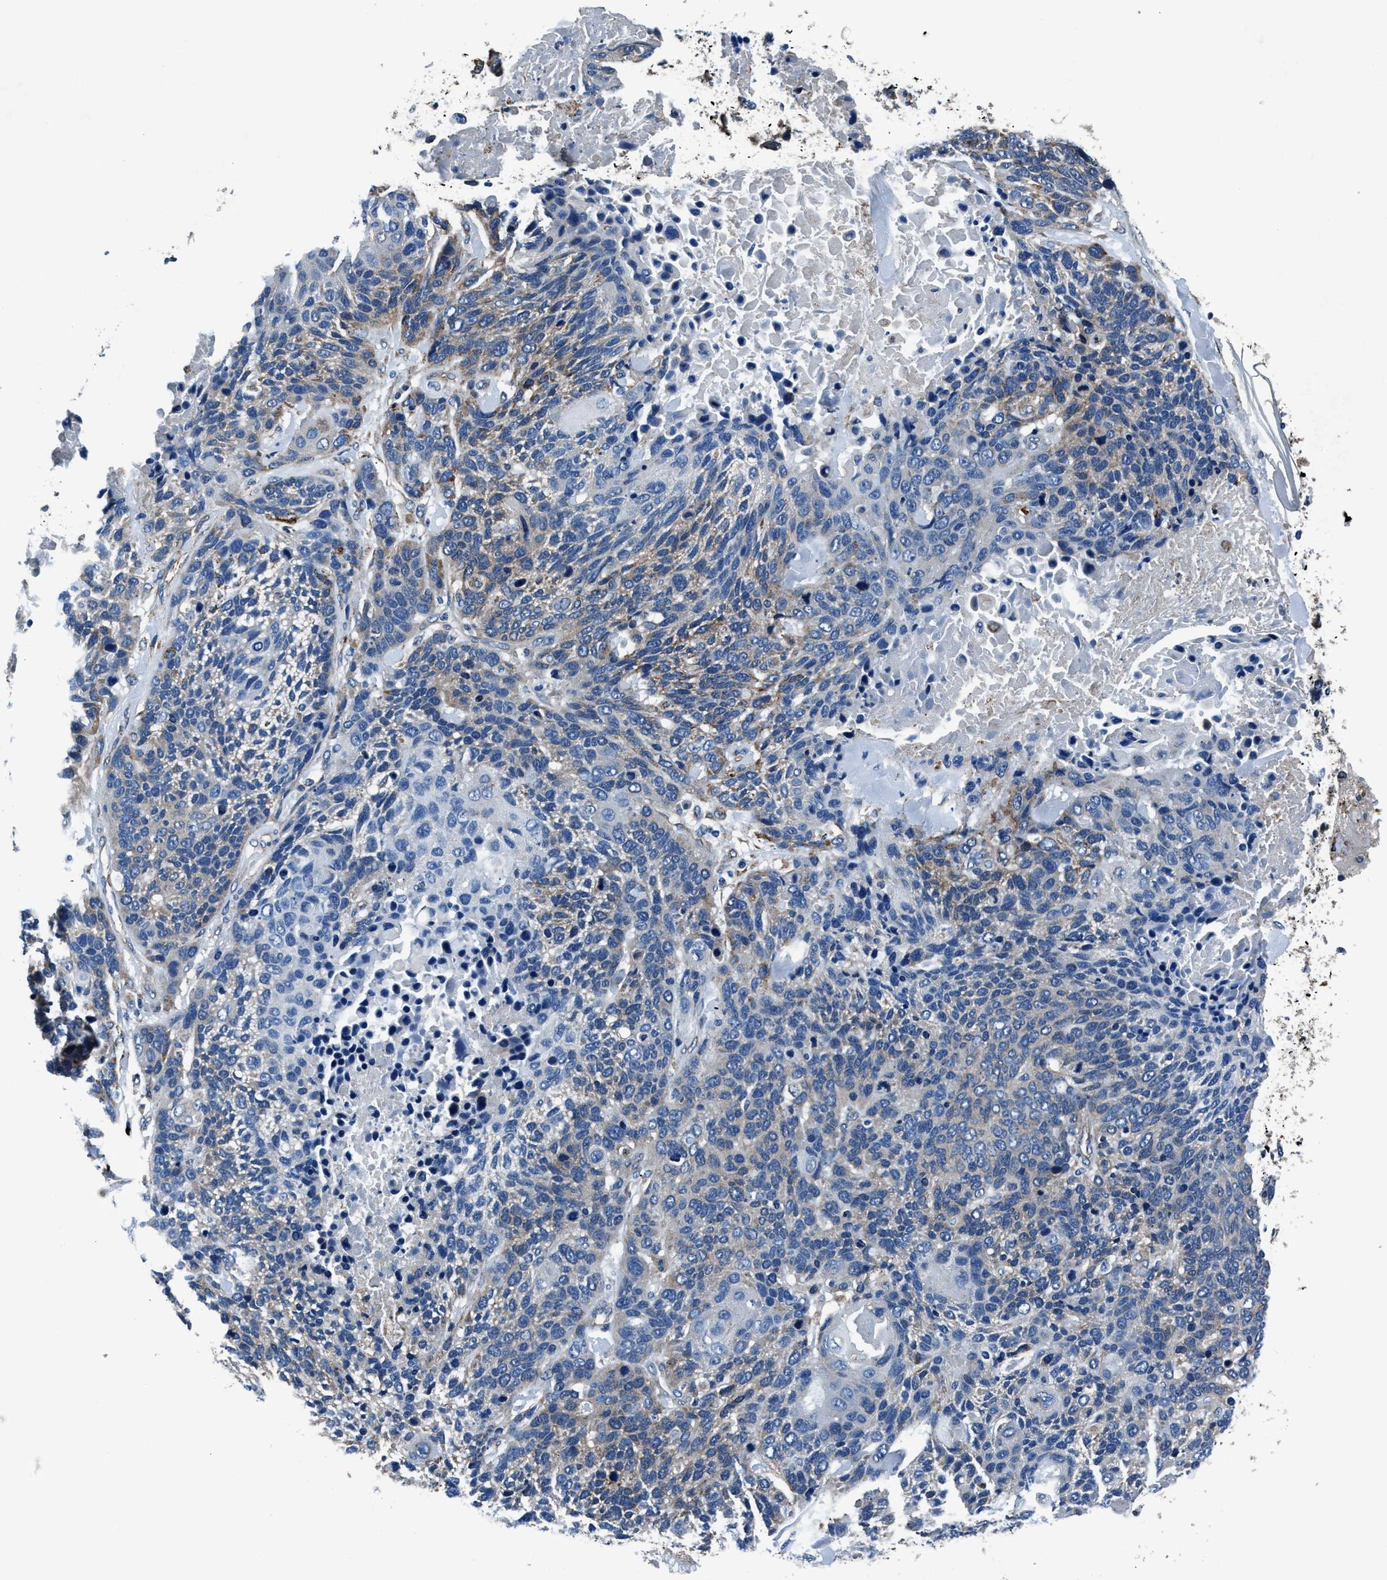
{"staining": {"intensity": "weak", "quantity": "<25%", "location": "cytoplasmic/membranous"}, "tissue": "lung cancer", "cell_type": "Tumor cells", "image_type": "cancer", "snomed": [{"axis": "morphology", "description": "Squamous cell carcinoma, NOS"}, {"axis": "topography", "description": "Lung"}], "caption": "A photomicrograph of lung cancer stained for a protein exhibits no brown staining in tumor cells.", "gene": "PRTFDC1", "patient": {"sex": "male", "age": 65}}